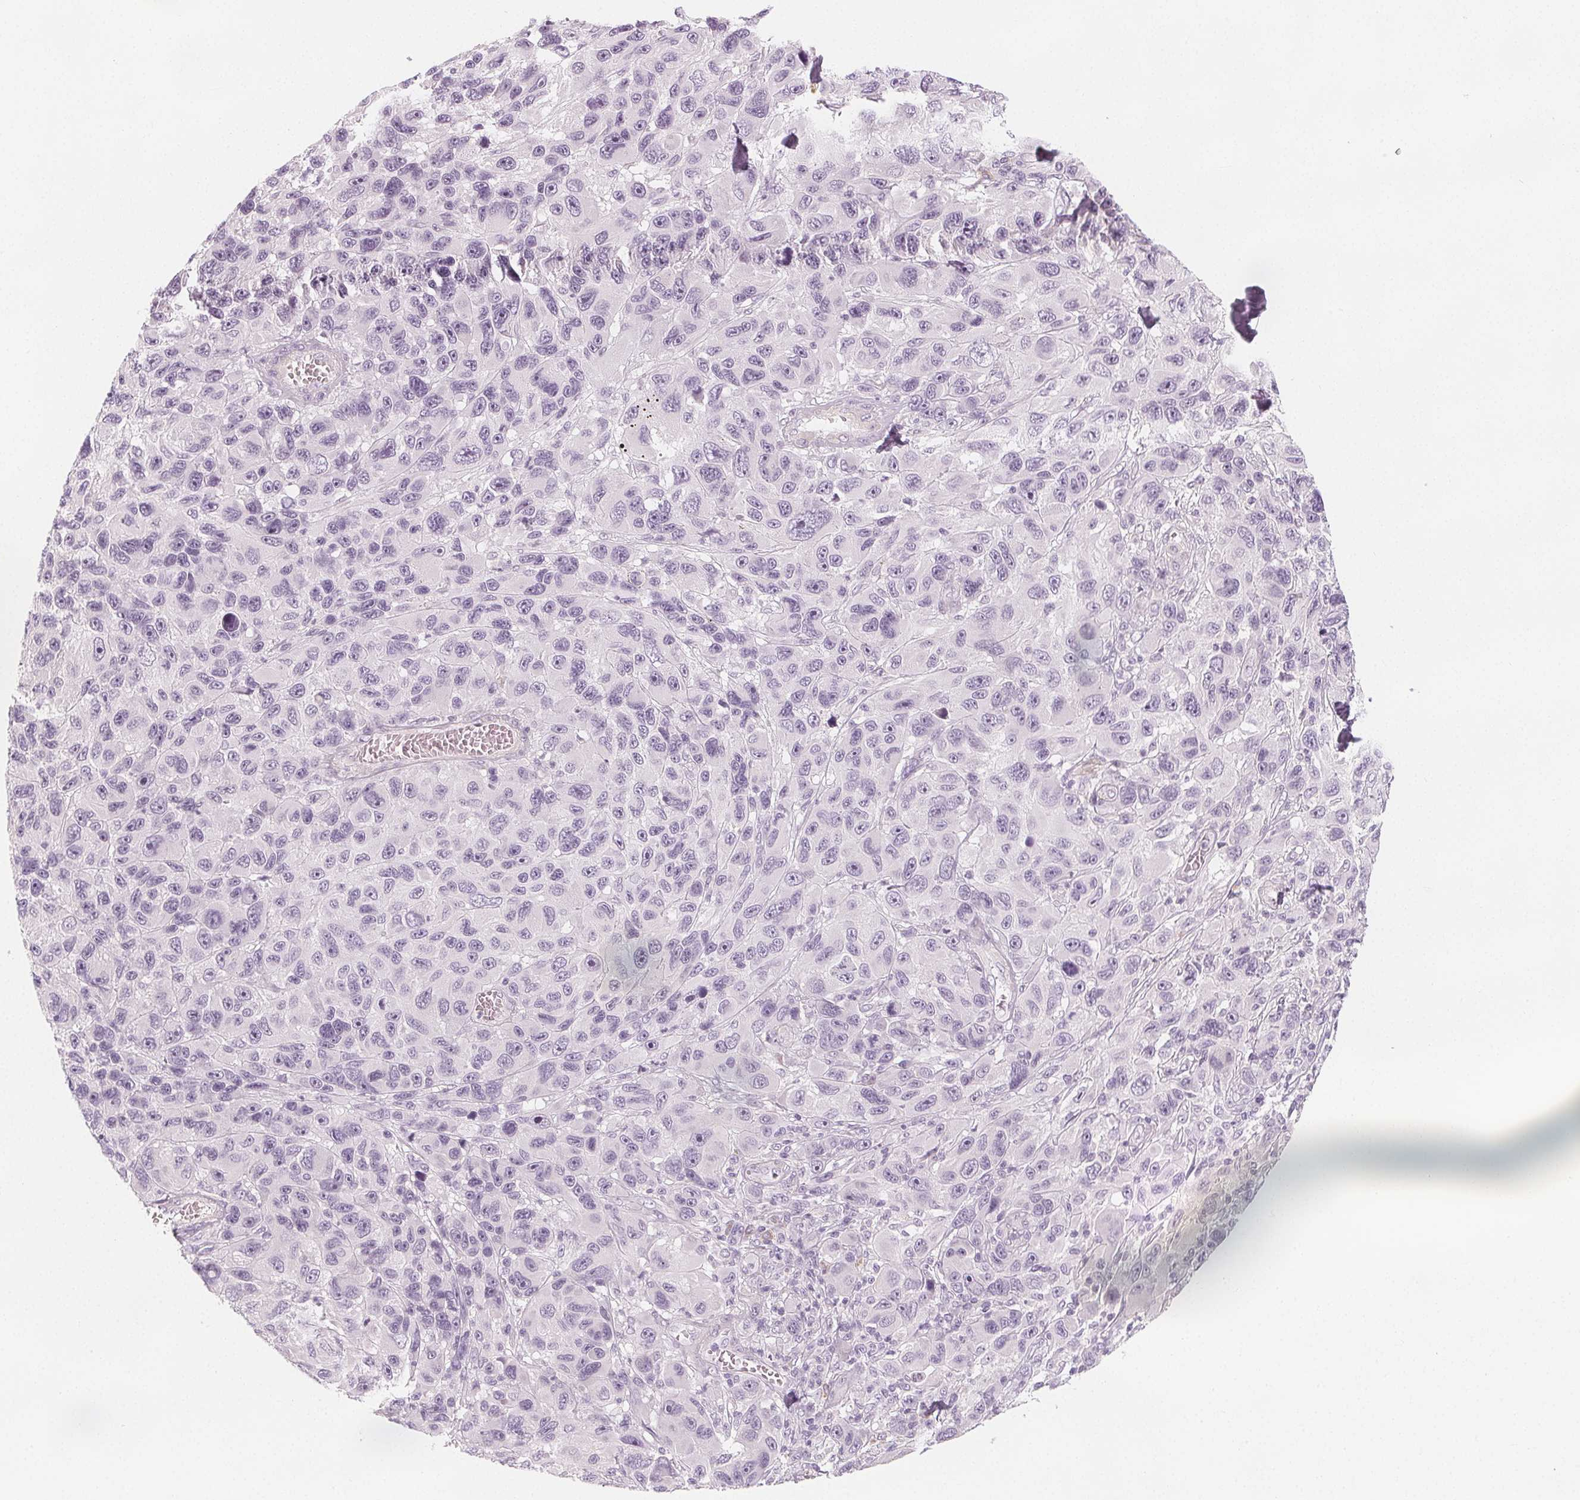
{"staining": {"intensity": "negative", "quantity": "none", "location": "none"}, "tissue": "melanoma", "cell_type": "Tumor cells", "image_type": "cancer", "snomed": [{"axis": "morphology", "description": "Malignant melanoma, NOS"}, {"axis": "topography", "description": "Skin"}], "caption": "The image shows no significant expression in tumor cells of melanoma.", "gene": "MAP1A", "patient": {"sex": "male", "age": 53}}